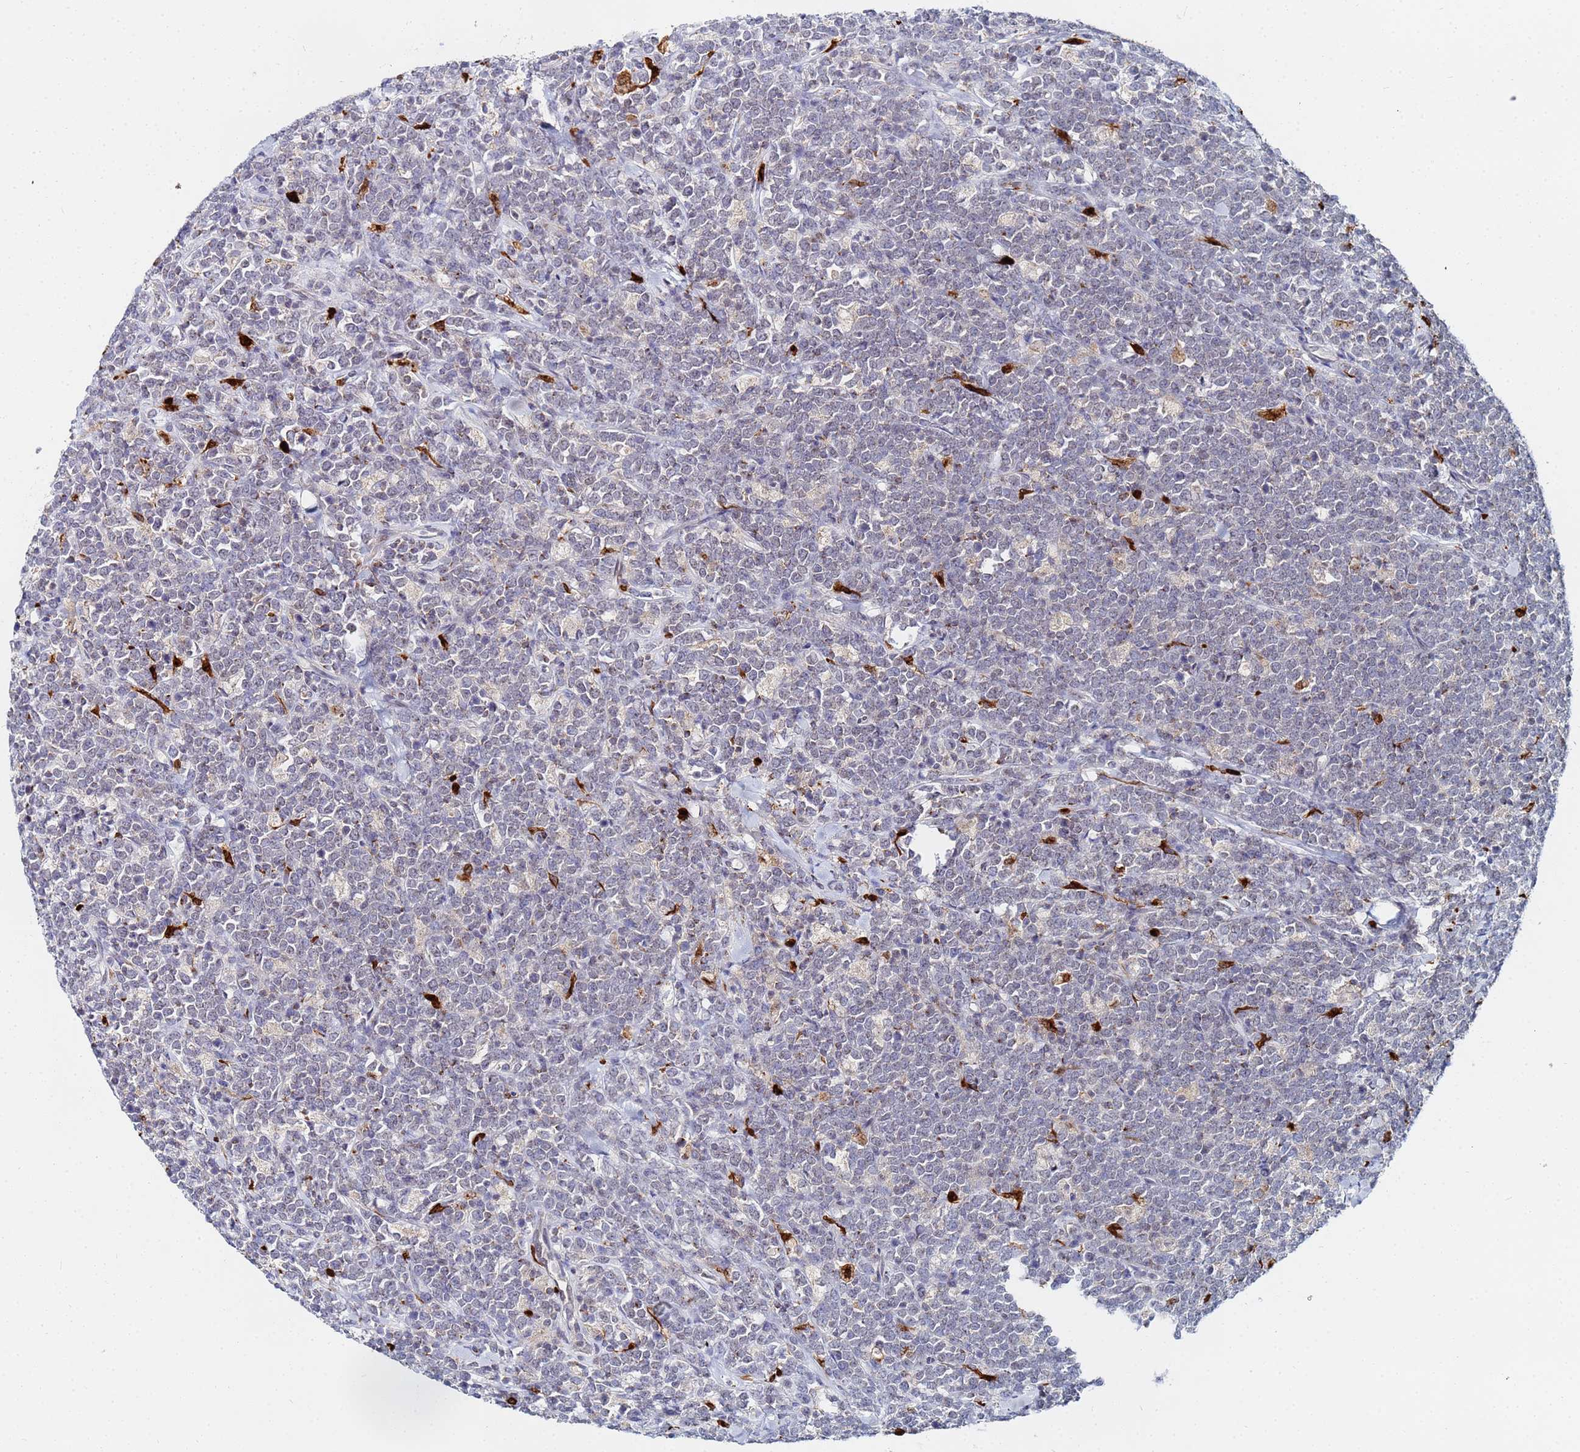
{"staining": {"intensity": "negative", "quantity": "none", "location": "none"}, "tissue": "lymphoma", "cell_type": "Tumor cells", "image_type": "cancer", "snomed": [{"axis": "morphology", "description": "Malignant lymphoma, non-Hodgkin's type, High grade"}, {"axis": "topography", "description": "Small intestine"}], "caption": "Immunohistochemical staining of lymphoma demonstrates no significant expression in tumor cells. Nuclei are stained in blue.", "gene": "MTCL1", "patient": {"sex": "male", "age": 8}}